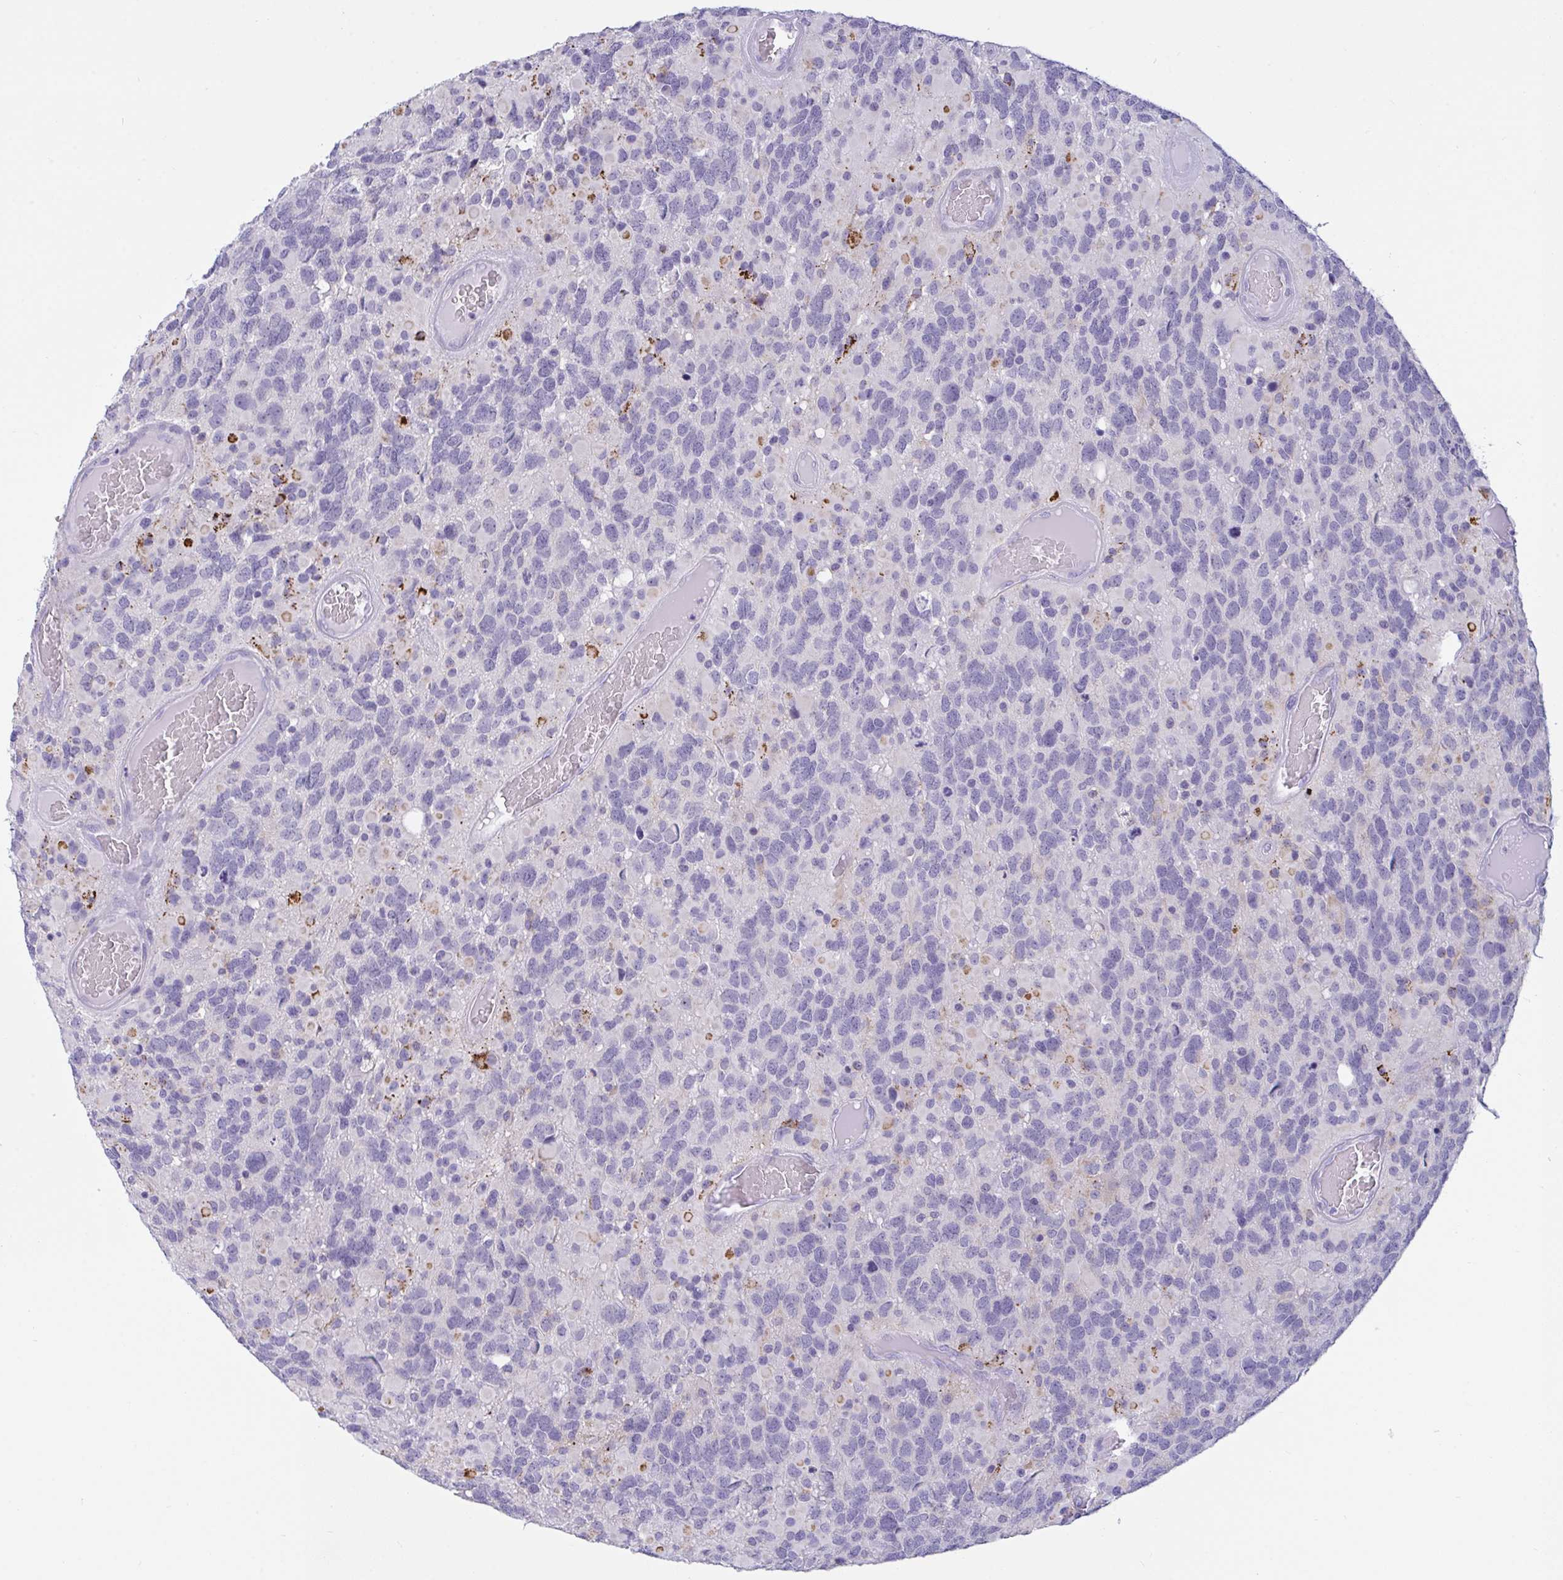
{"staining": {"intensity": "negative", "quantity": "none", "location": "none"}, "tissue": "glioma", "cell_type": "Tumor cells", "image_type": "cancer", "snomed": [{"axis": "morphology", "description": "Glioma, malignant, High grade"}, {"axis": "topography", "description": "Brain"}], "caption": "A high-resolution photomicrograph shows IHC staining of malignant glioma (high-grade), which exhibits no significant staining in tumor cells.", "gene": "SEMA6B", "patient": {"sex": "female", "age": 40}}